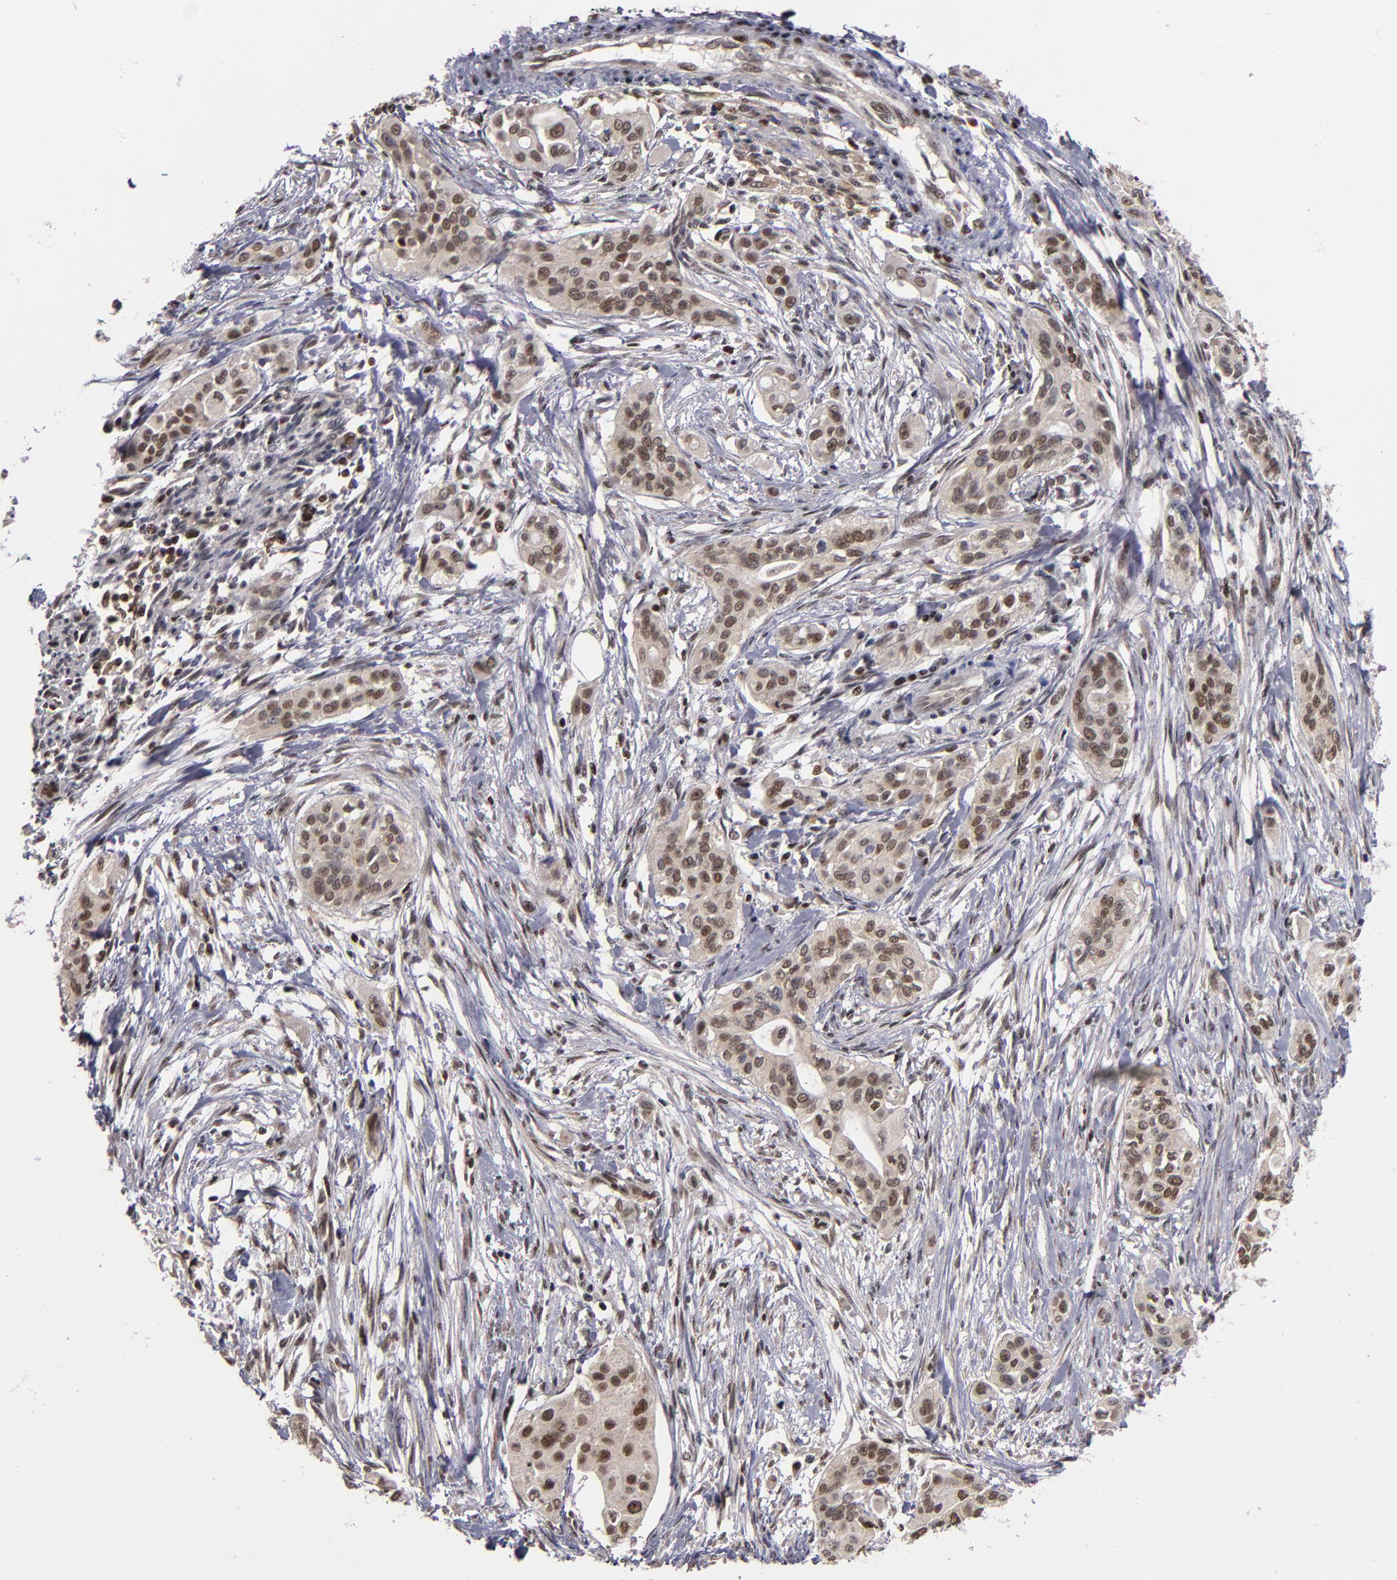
{"staining": {"intensity": "moderate", "quantity": ">75%", "location": "nuclear"}, "tissue": "pancreatic cancer", "cell_type": "Tumor cells", "image_type": "cancer", "snomed": [{"axis": "morphology", "description": "Adenocarcinoma, NOS"}, {"axis": "topography", "description": "Pancreas"}], "caption": "This is a micrograph of immunohistochemistry (IHC) staining of pancreatic adenocarcinoma, which shows moderate positivity in the nuclear of tumor cells.", "gene": "KDM6A", "patient": {"sex": "female", "age": 60}}